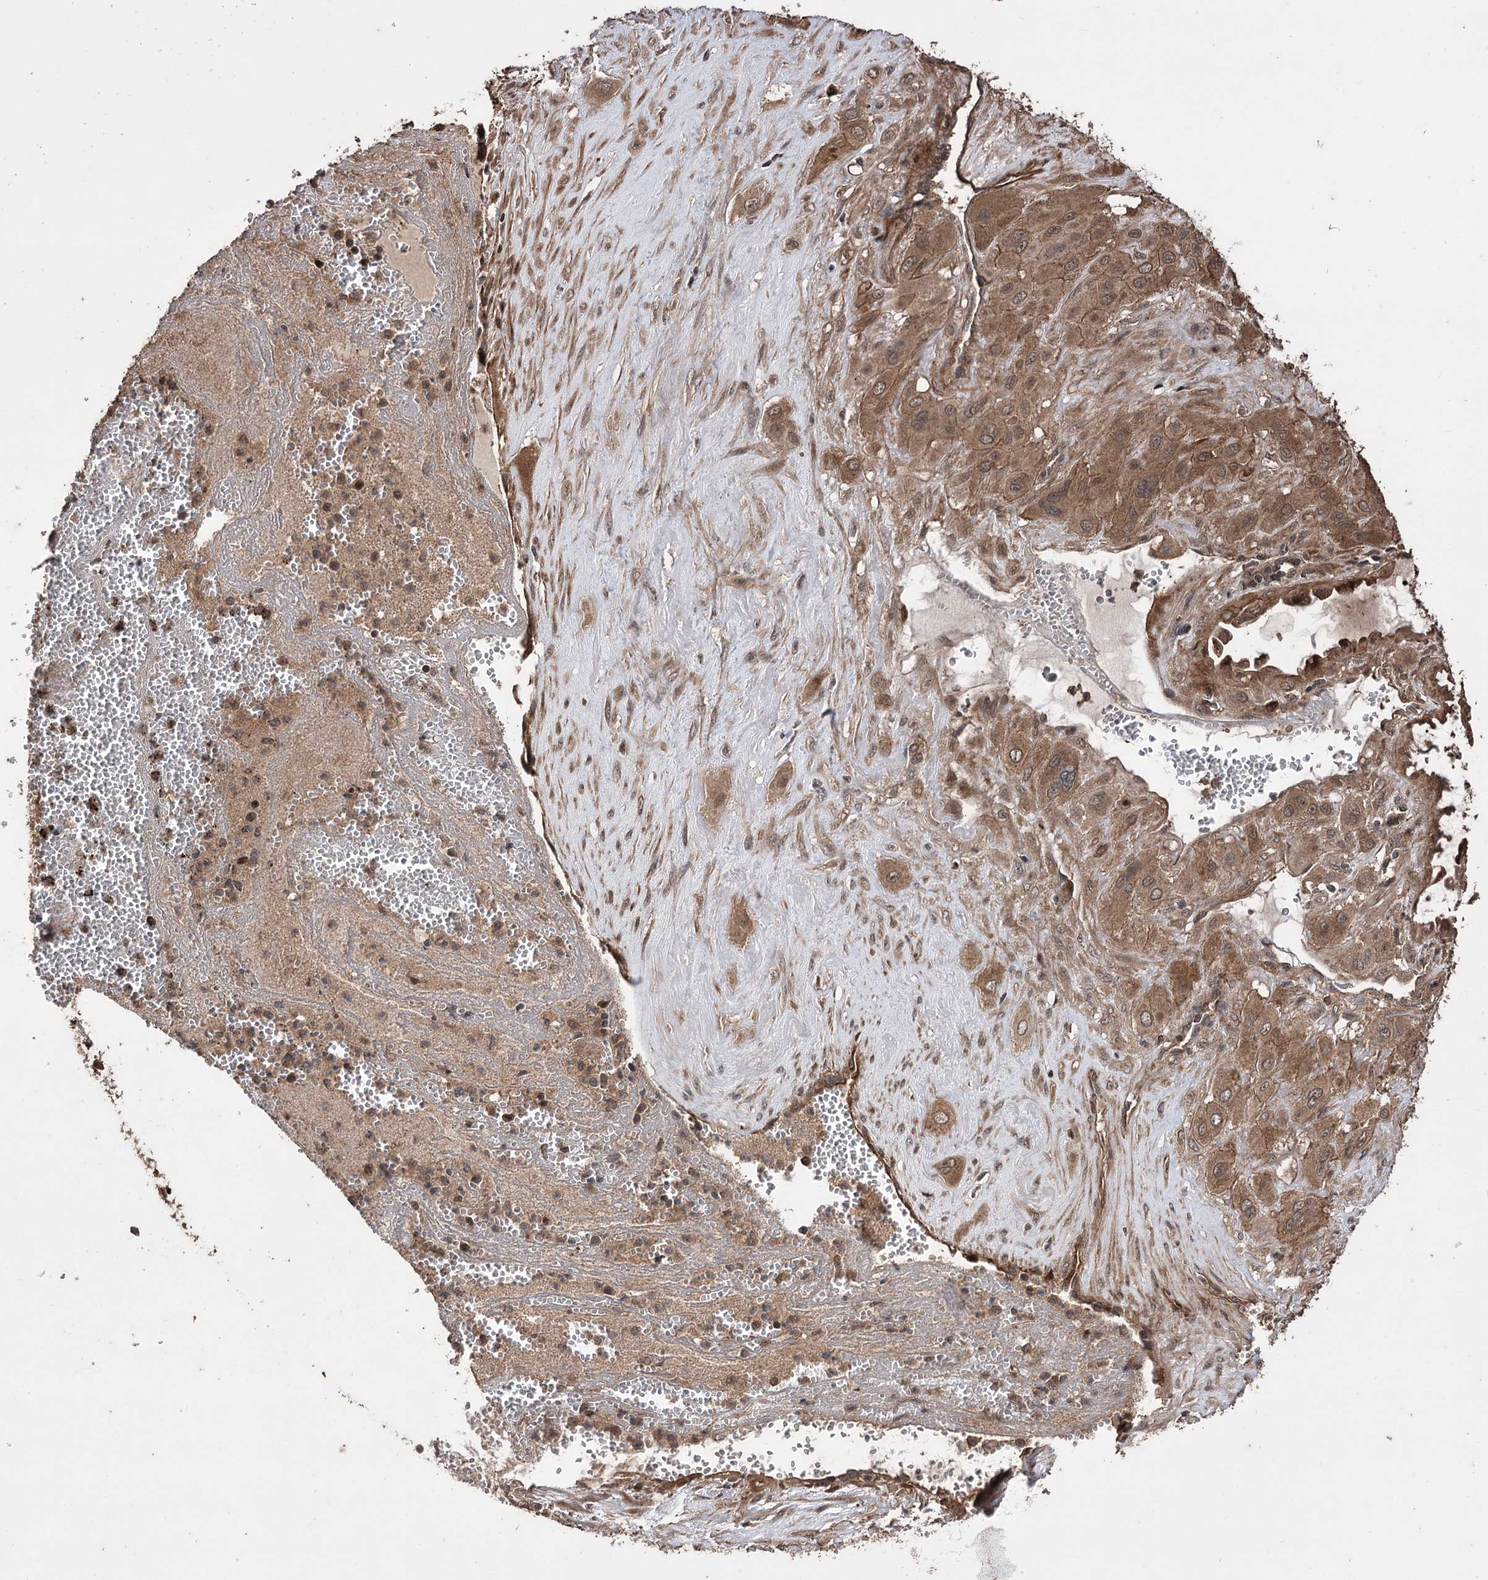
{"staining": {"intensity": "moderate", "quantity": ">75%", "location": "cytoplasmic/membranous"}, "tissue": "cervical cancer", "cell_type": "Tumor cells", "image_type": "cancer", "snomed": [{"axis": "morphology", "description": "Squamous cell carcinoma, NOS"}, {"axis": "topography", "description": "Cervix"}], "caption": "IHC staining of squamous cell carcinoma (cervical), which displays medium levels of moderate cytoplasmic/membranous staining in approximately >75% of tumor cells indicating moderate cytoplasmic/membranous protein positivity. The staining was performed using DAB (3,3'-diaminobenzidine) (brown) for protein detection and nuclei were counterstained in hematoxylin (blue).", "gene": "RASSF3", "patient": {"sex": "female", "age": 34}}